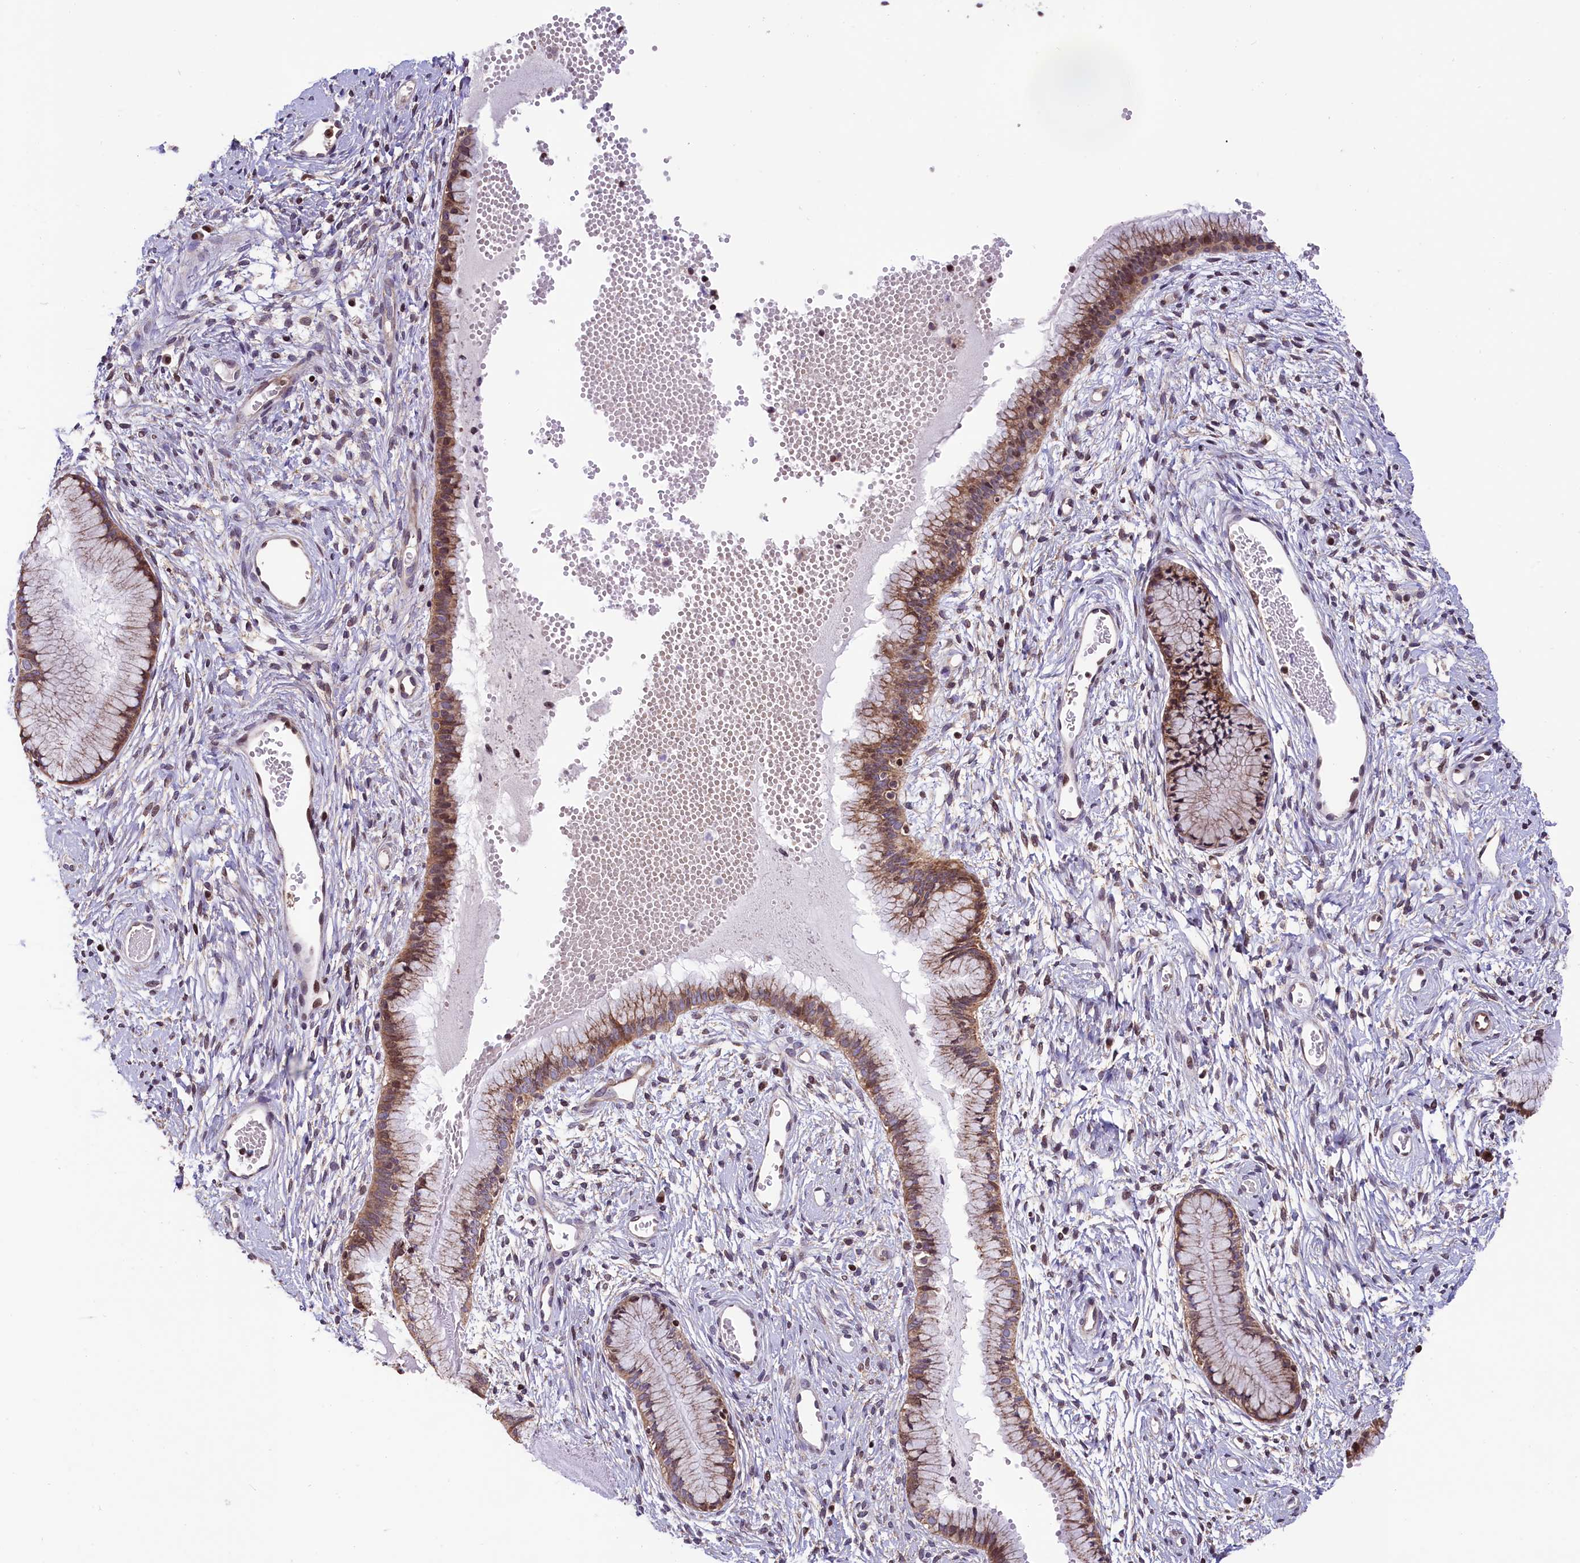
{"staining": {"intensity": "moderate", "quantity": ">75%", "location": "cytoplasmic/membranous,nuclear"}, "tissue": "cervix", "cell_type": "Glandular cells", "image_type": "normal", "snomed": [{"axis": "morphology", "description": "Normal tissue, NOS"}, {"axis": "topography", "description": "Cervix"}], "caption": "A photomicrograph of human cervix stained for a protein exhibits moderate cytoplasmic/membranous,nuclear brown staining in glandular cells.", "gene": "ZNF2", "patient": {"sex": "female", "age": 42}}